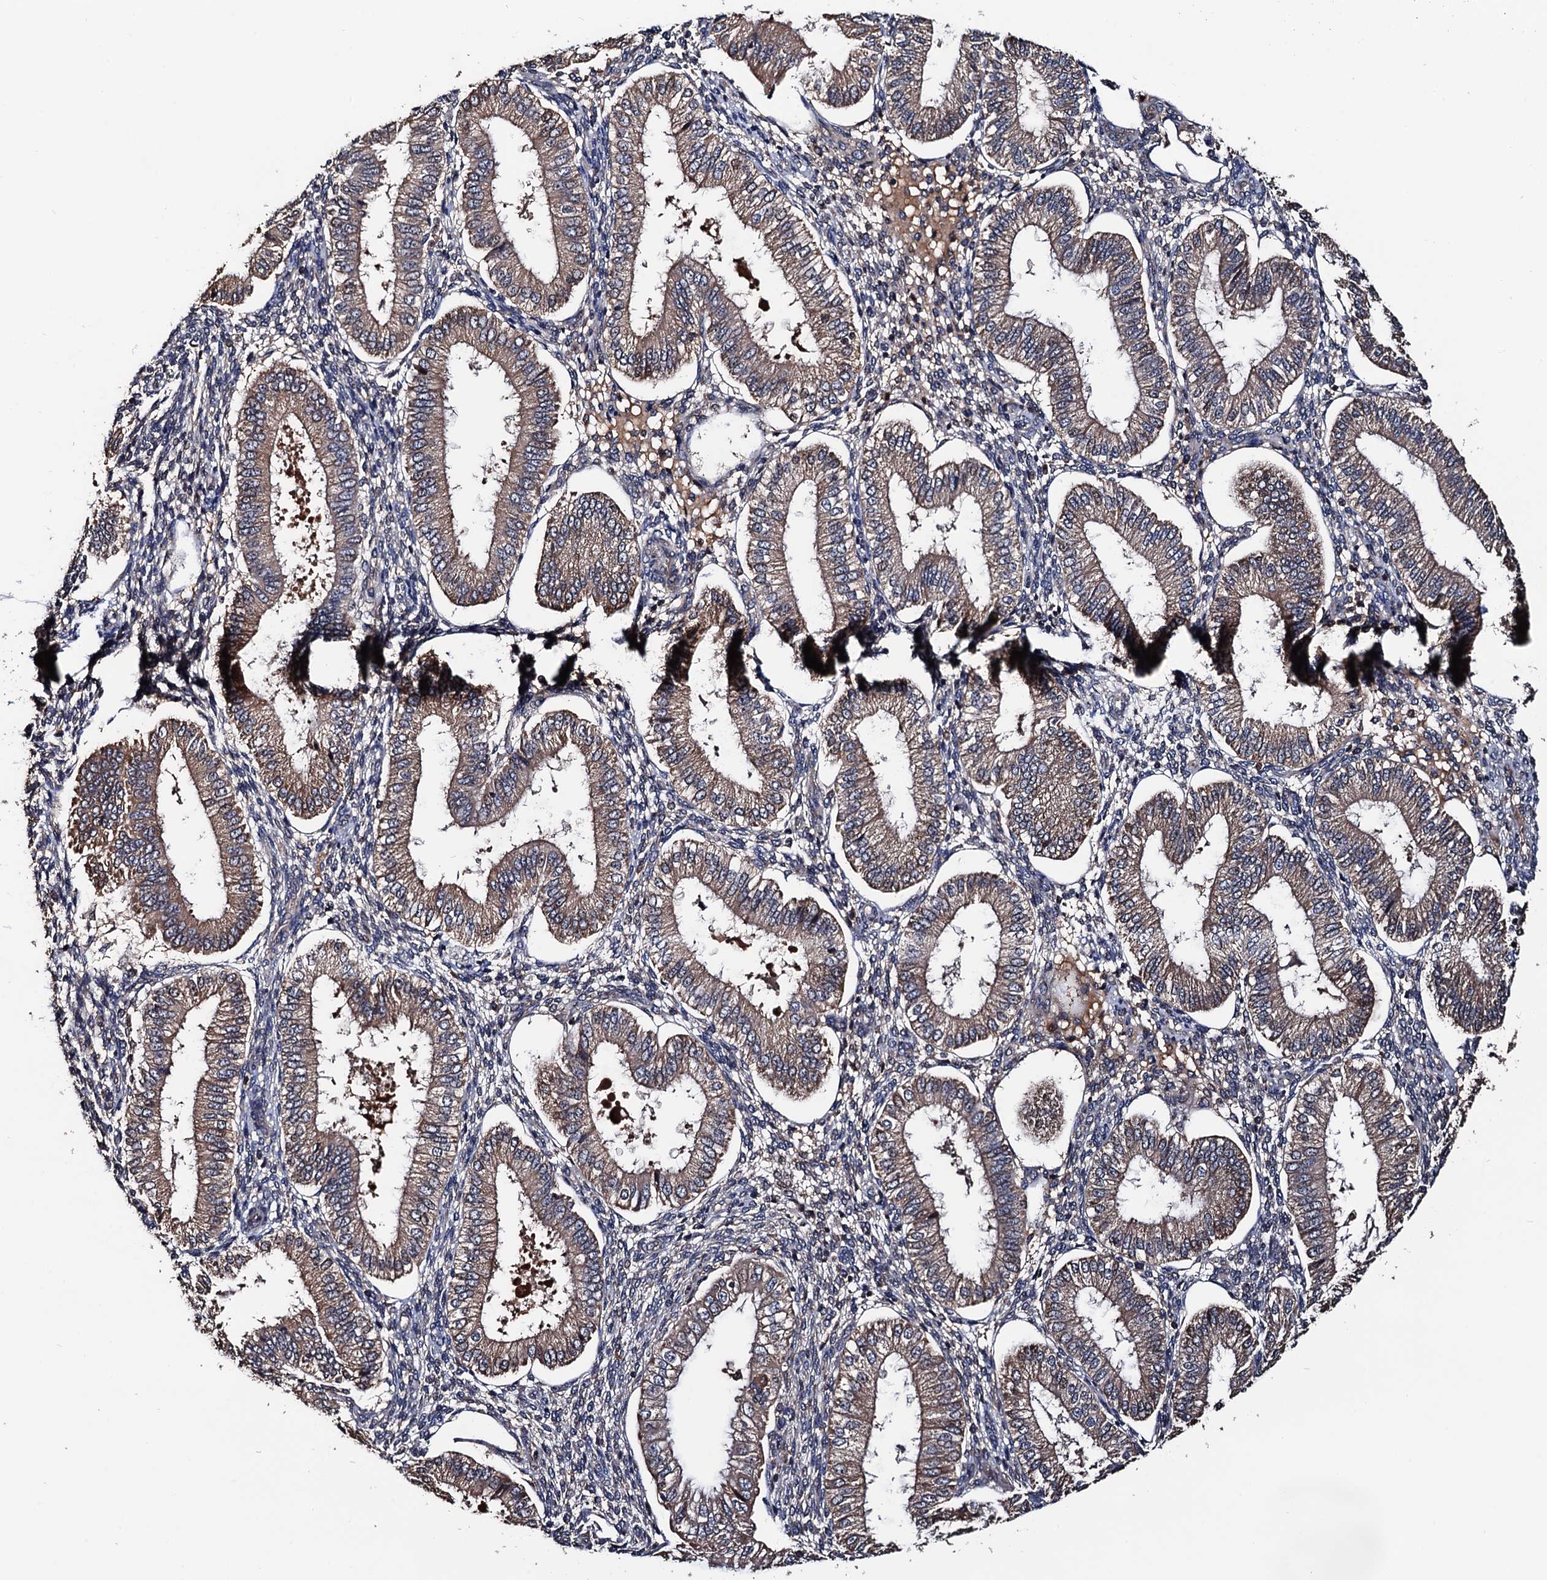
{"staining": {"intensity": "weak", "quantity": "<25%", "location": "cytoplasmic/membranous"}, "tissue": "endometrium", "cell_type": "Cells in endometrial stroma", "image_type": "normal", "snomed": [{"axis": "morphology", "description": "Normal tissue, NOS"}, {"axis": "topography", "description": "Endometrium"}], "caption": "An image of human endometrium is negative for staining in cells in endometrial stroma. (DAB IHC with hematoxylin counter stain).", "gene": "RGS11", "patient": {"sex": "female", "age": 39}}